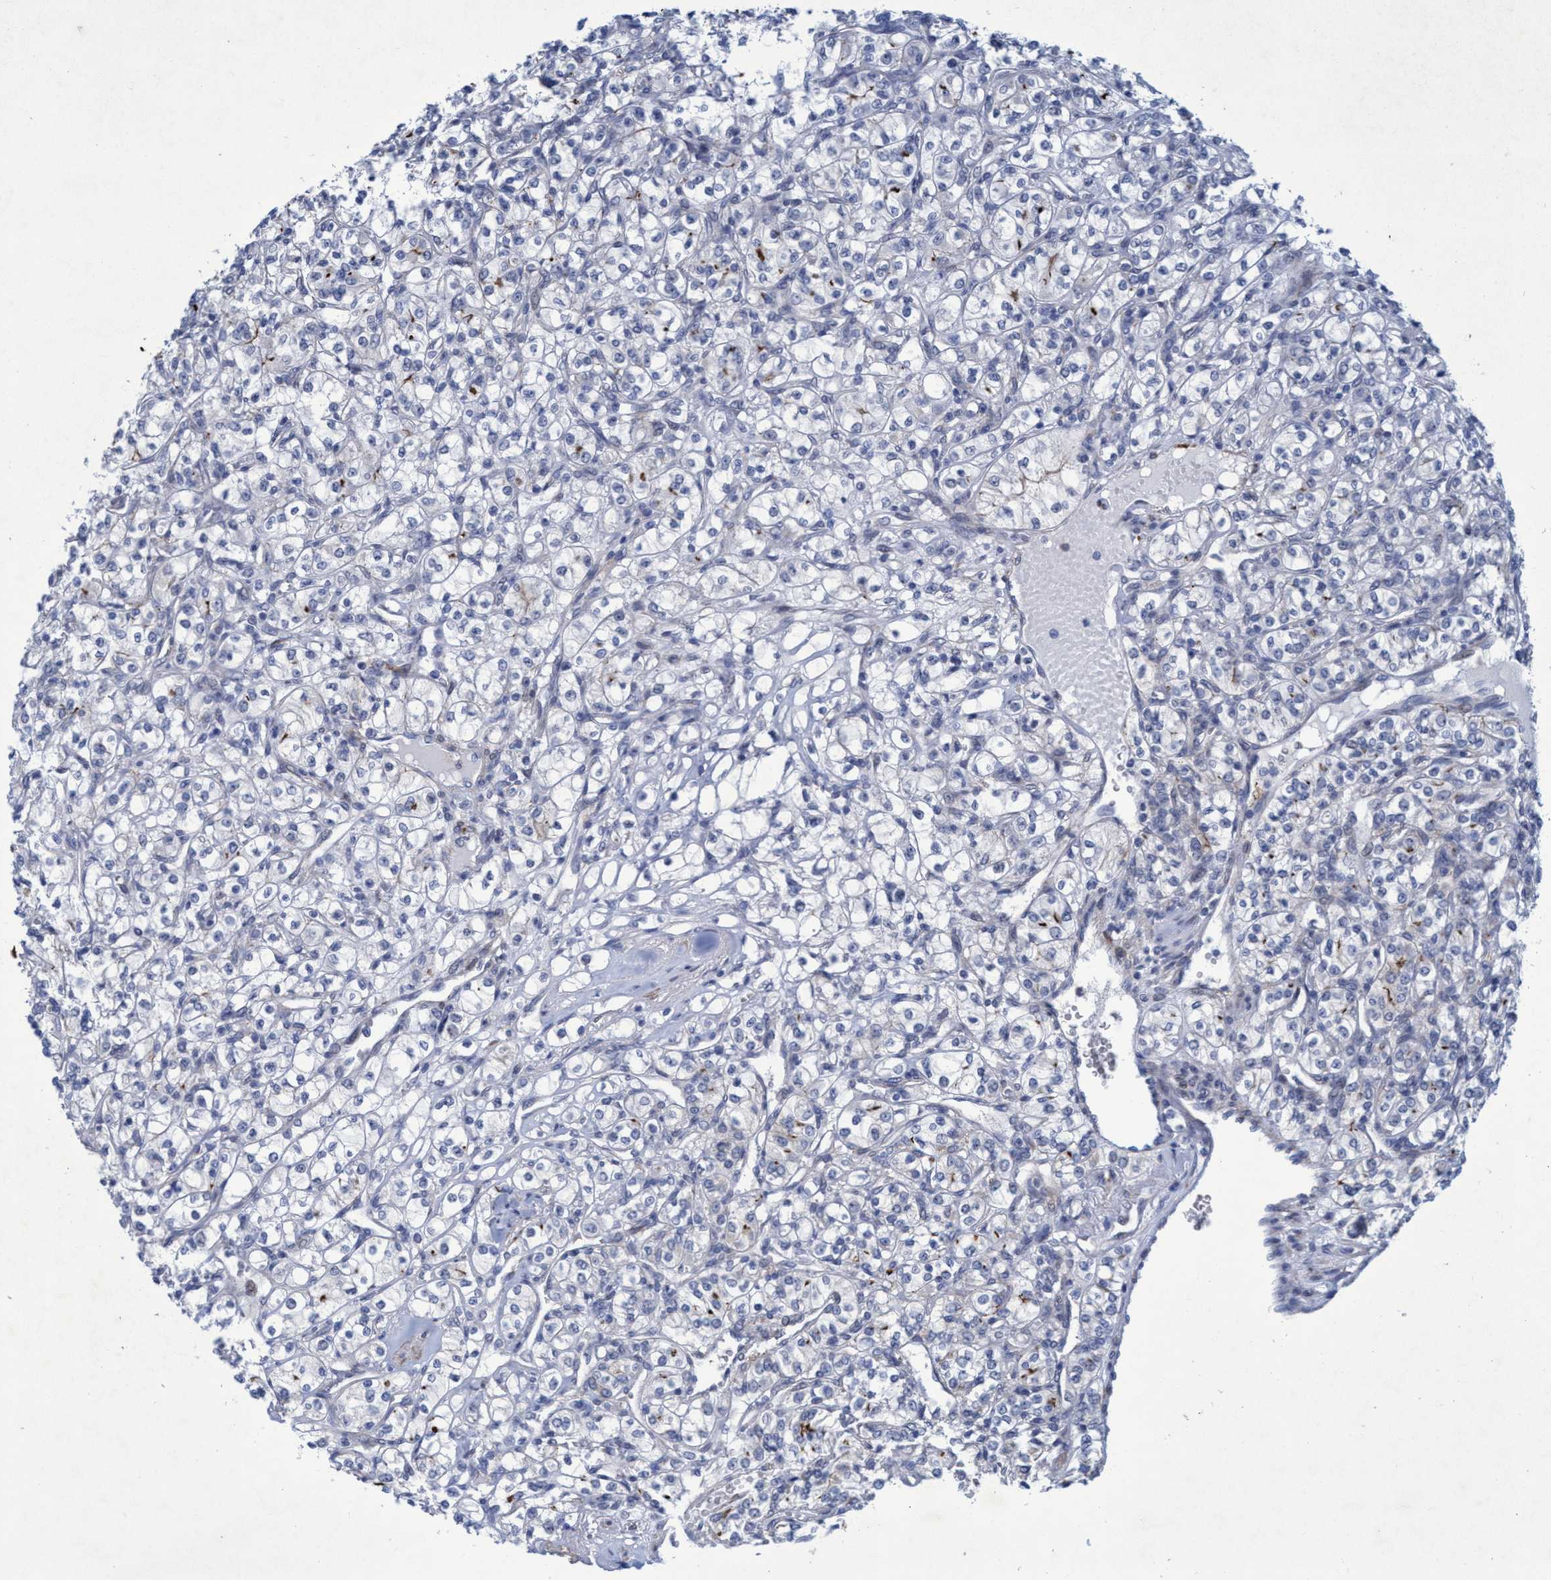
{"staining": {"intensity": "negative", "quantity": "none", "location": "none"}, "tissue": "renal cancer", "cell_type": "Tumor cells", "image_type": "cancer", "snomed": [{"axis": "morphology", "description": "Adenocarcinoma, NOS"}, {"axis": "topography", "description": "Kidney"}], "caption": "A micrograph of human renal adenocarcinoma is negative for staining in tumor cells.", "gene": "SLC43A2", "patient": {"sex": "male", "age": 77}}